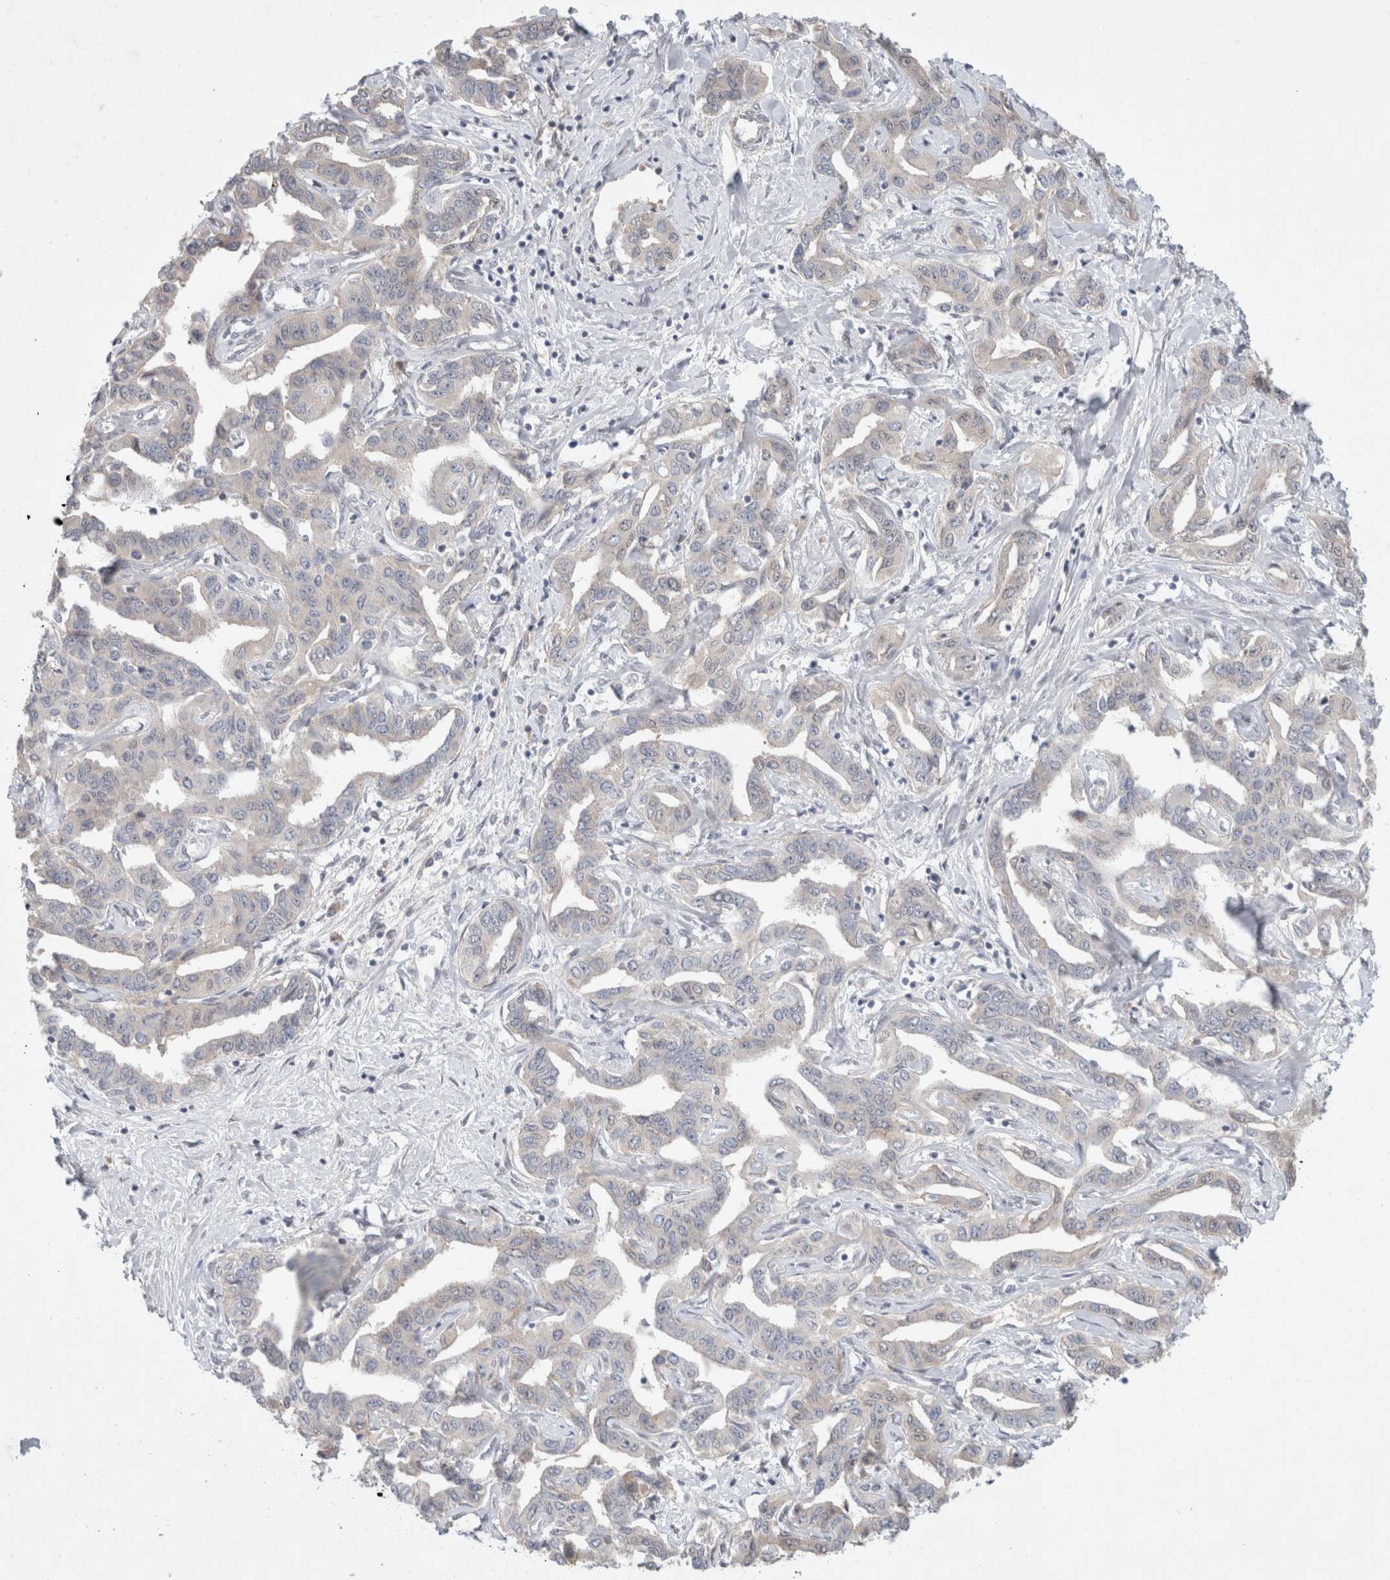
{"staining": {"intensity": "negative", "quantity": "none", "location": "none"}, "tissue": "liver cancer", "cell_type": "Tumor cells", "image_type": "cancer", "snomed": [{"axis": "morphology", "description": "Cholangiocarcinoma"}, {"axis": "topography", "description": "Liver"}], "caption": "The micrograph shows no staining of tumor cells in liver cancer (cholangiocarcinoma).", "gene": "RASAL2", "patient": {"sex": "male", "age": 59}}